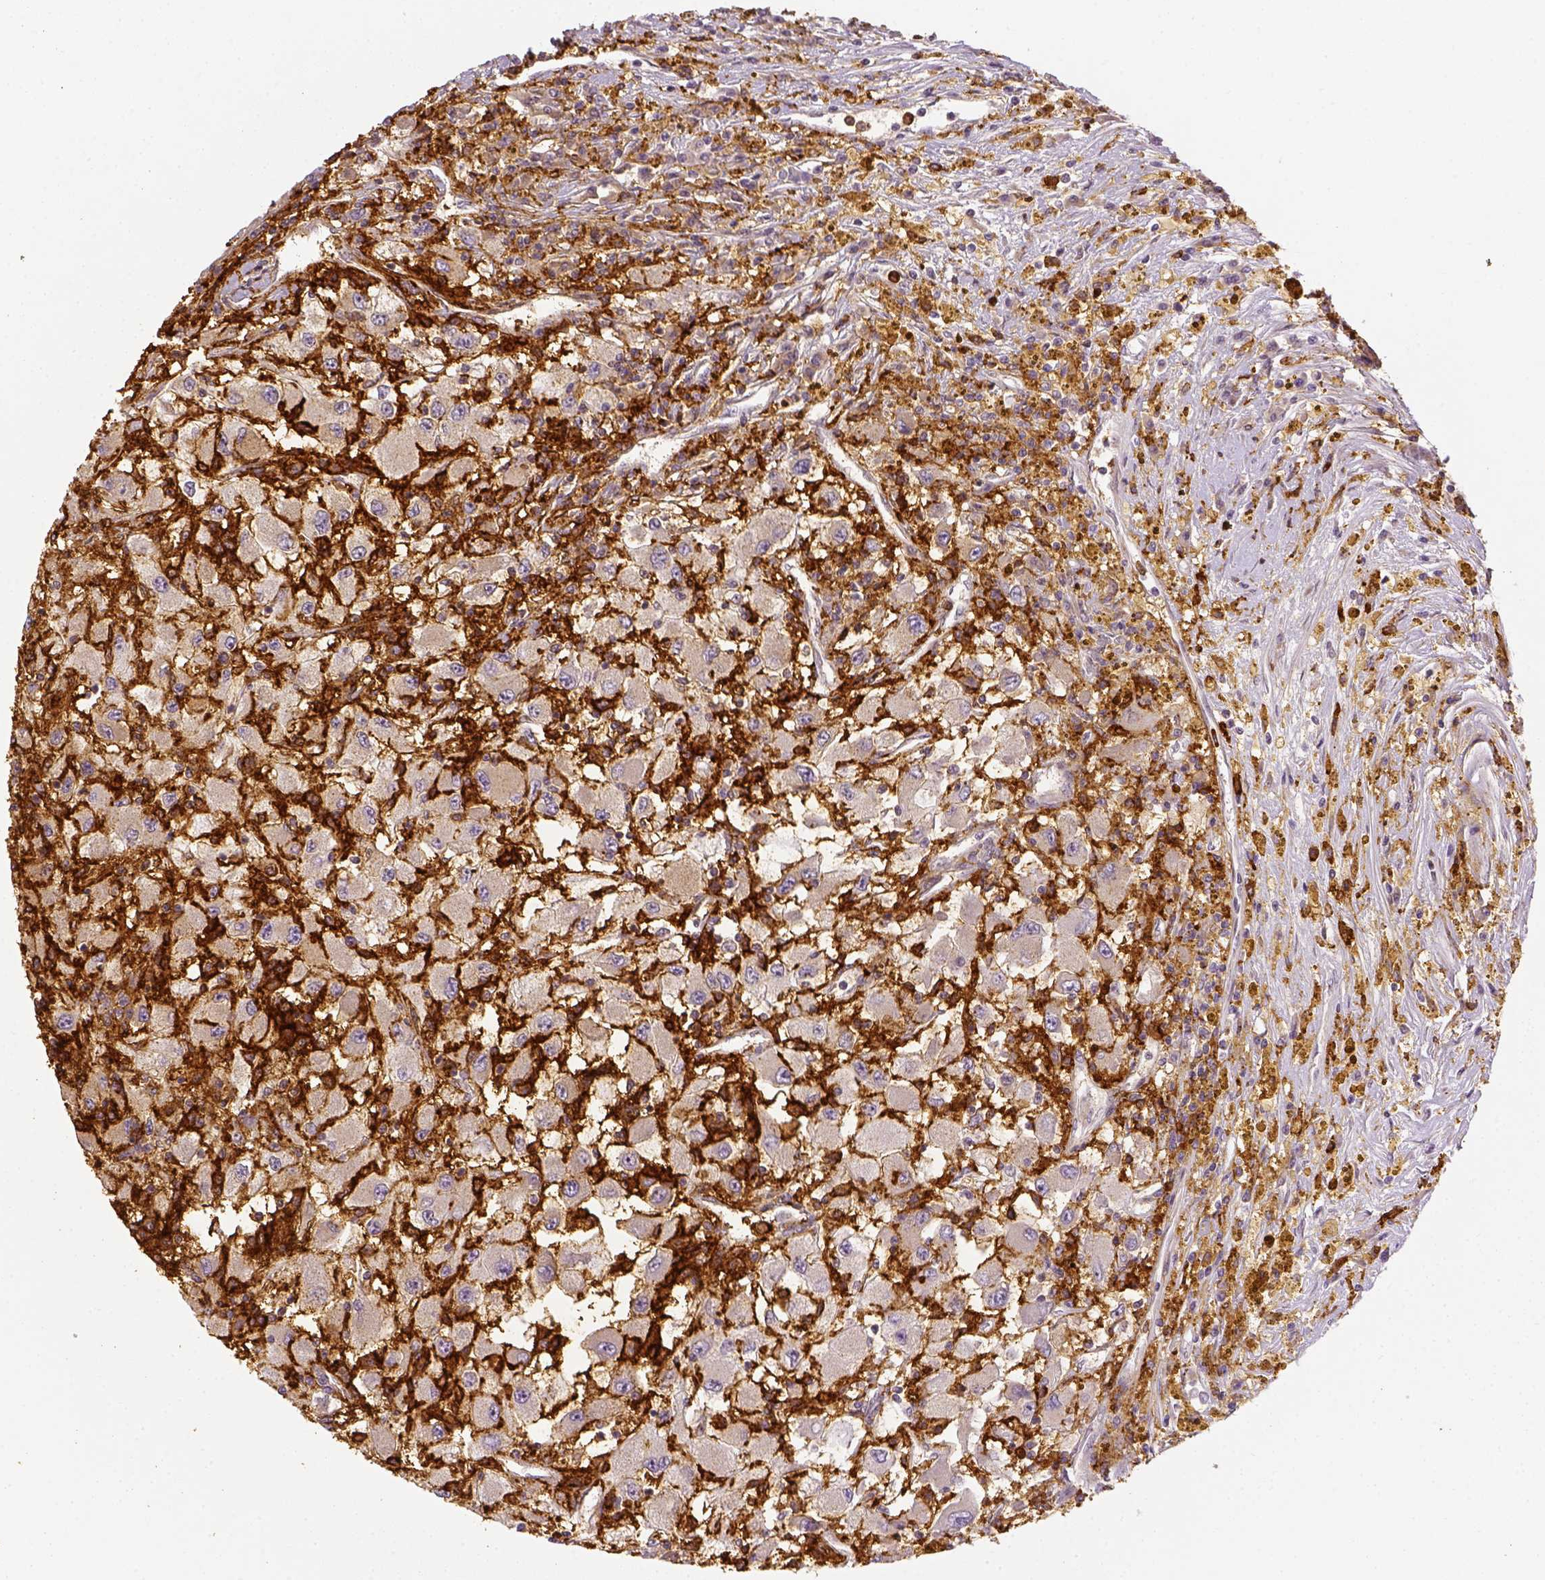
{"staining": {"intensity": "negative", "quantity": "none", "location": "none"}, "tissue": "renal cancer", "cell_type": "Tumor cells", "image_type": "cancer", "snomed": [{"axis": "morphology", "description": "Adenocarcinoma, NOS"}, {"axis": "topography", "description": "Kidney"}], "caption": "An immunohistochemistry (IHC) image of adenocarcinoma (renal) is shown. There is no staining in tumor cells of adenocarcinoma (renal). The staining is performed using DAB brown chromogen with nuclei counter-stained in using hematoxylin.", "gene": "CD14", "patient": {"sex": "female", "age": 67}}